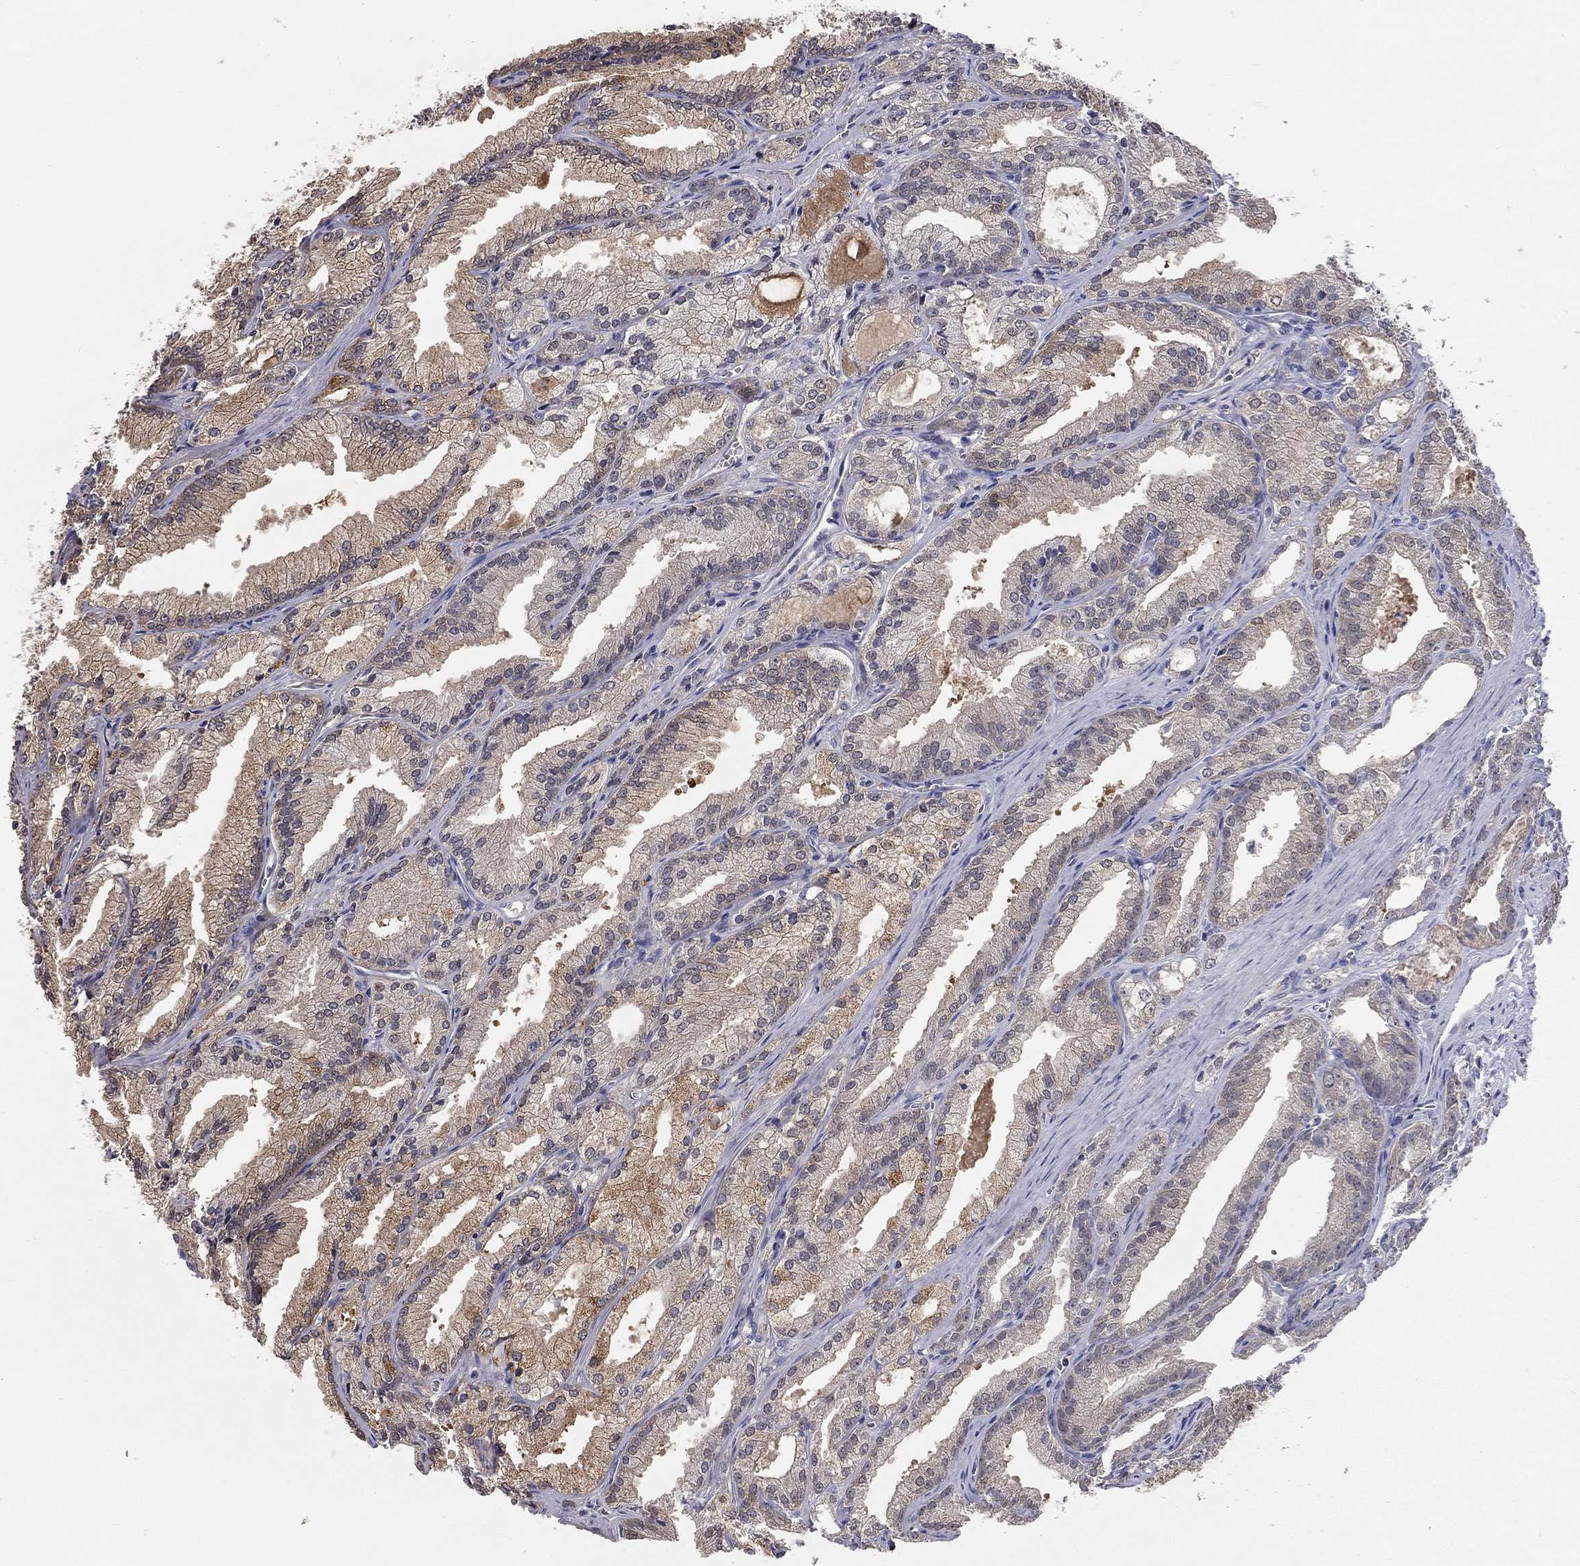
{"staining": {"intensity": "moderate", "quantity": "<25%", "location": "cytoplasmic/membranous"}, "tissue": "prostate cancer", "cell_type": "Tumor cells", "image_type": "cancer", "snomed": [{"axis": "morphology", "description": "Adenocarcinoma, NOS"}, {"axis": "morphology", "description": "Adenocarcinoma, High grade"}, {"axis": "topography", "description": "Prostate"}], "caption": "There is low levels of moderate cytoplasmic/membranous positivity in tumor cells of prostate cancer (high-grade adenocarcinoma), as demonstrated by immunohistochemical staining (brown color).", "gene": "CFAP161", "patient": {"sex": "male", "age": 70}}